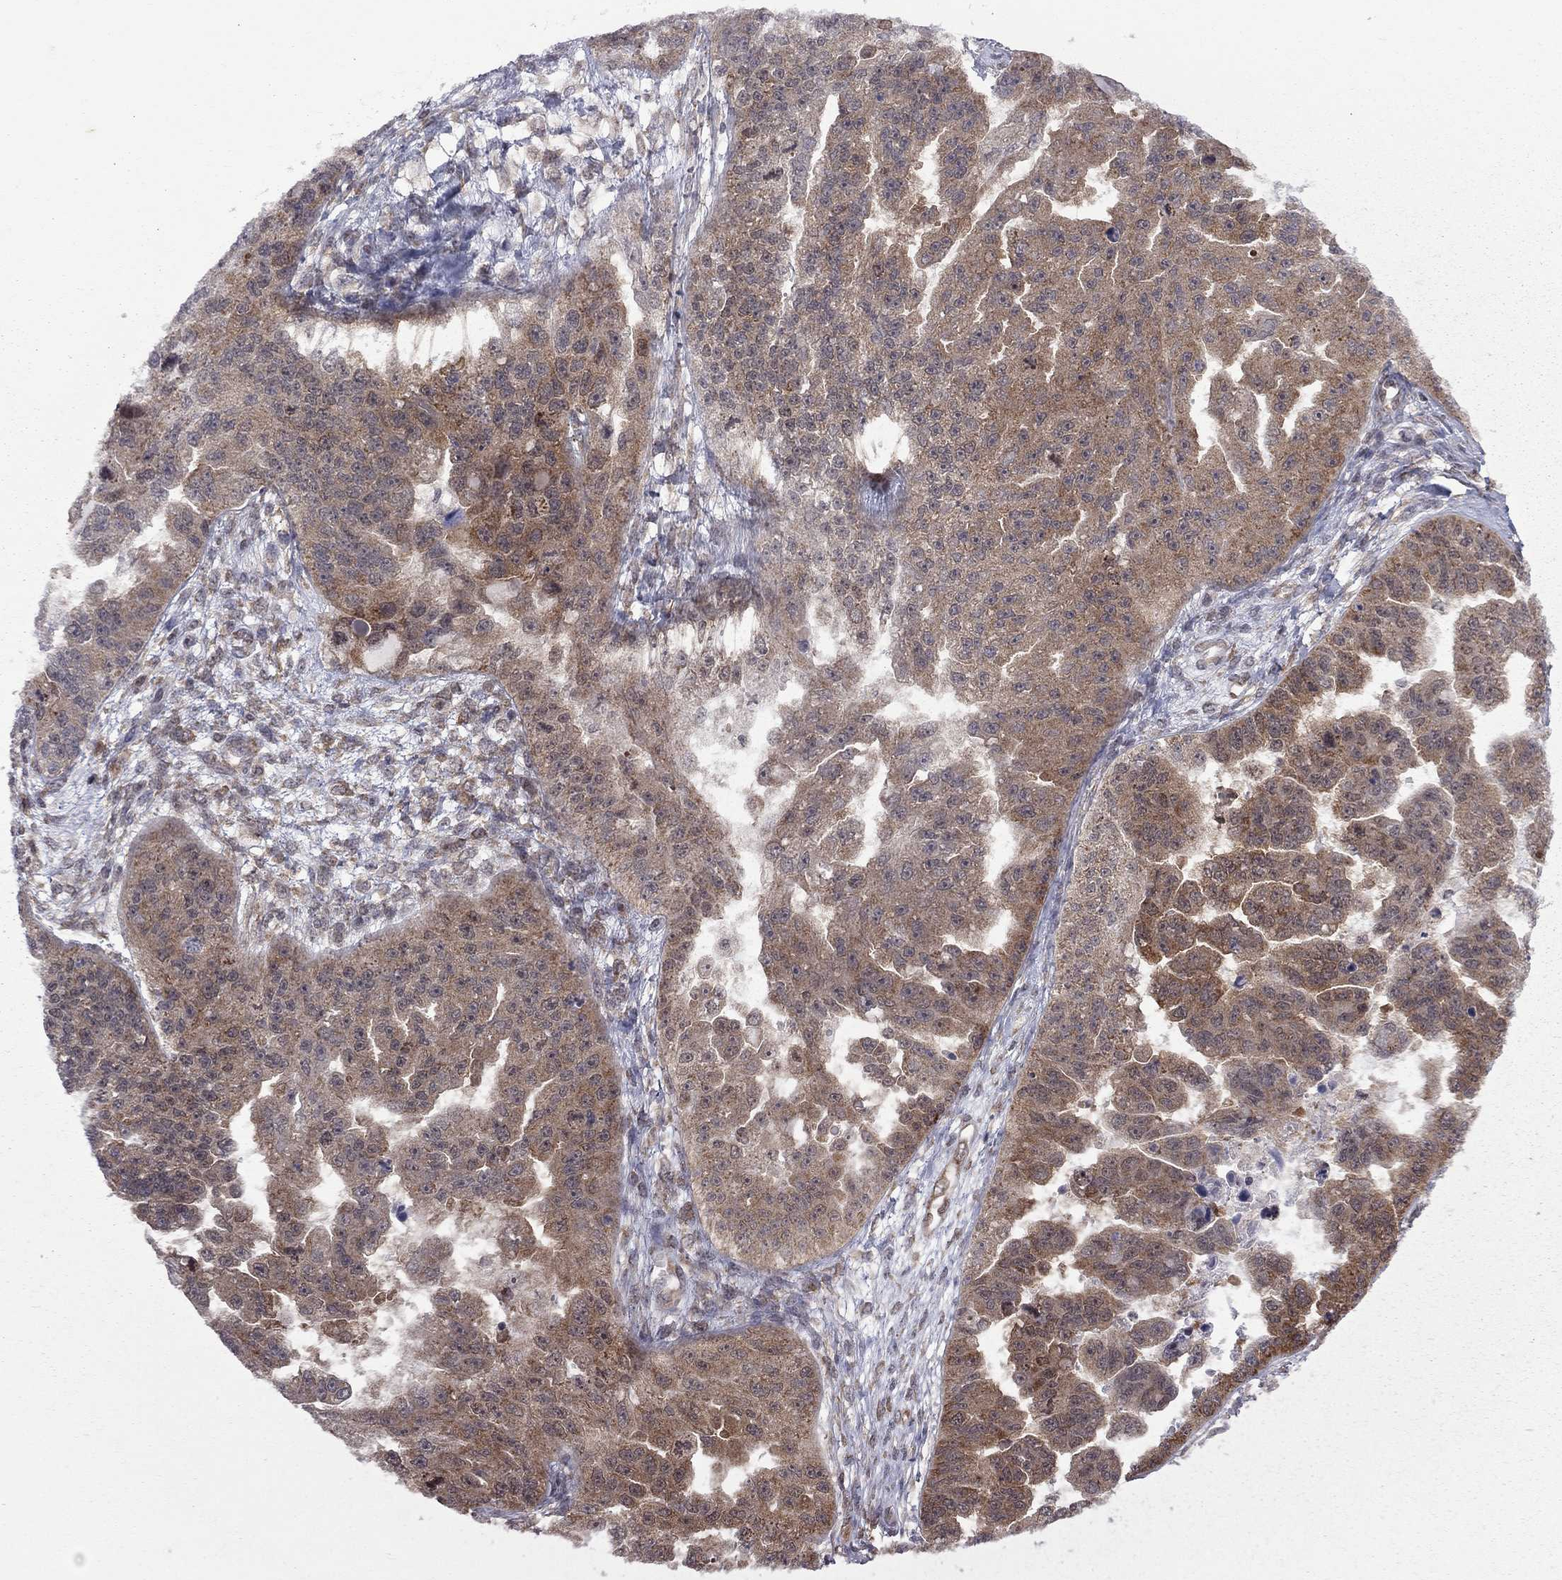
{"staining": {"intensity": "moderate", "quantity": ">75%", "location": "cytoplasmic/membranous"}, "tissue": "ovarian cancer", "cell_type": "Tumor cells", "image_type": "cancer", "snomed": [{"axis": "morphology", "description": "Cystadenocarcinoma, serous, NOS"}, {"axis": "topography", "description": "Ovary"}], "caption": "Serous cystadenocarcinoma (ovarian) stained with a protein marker demonstrates moderate staining in tumor cells.", "gene": "NAA50", "patient": {"sex": "female", "age": 58}}